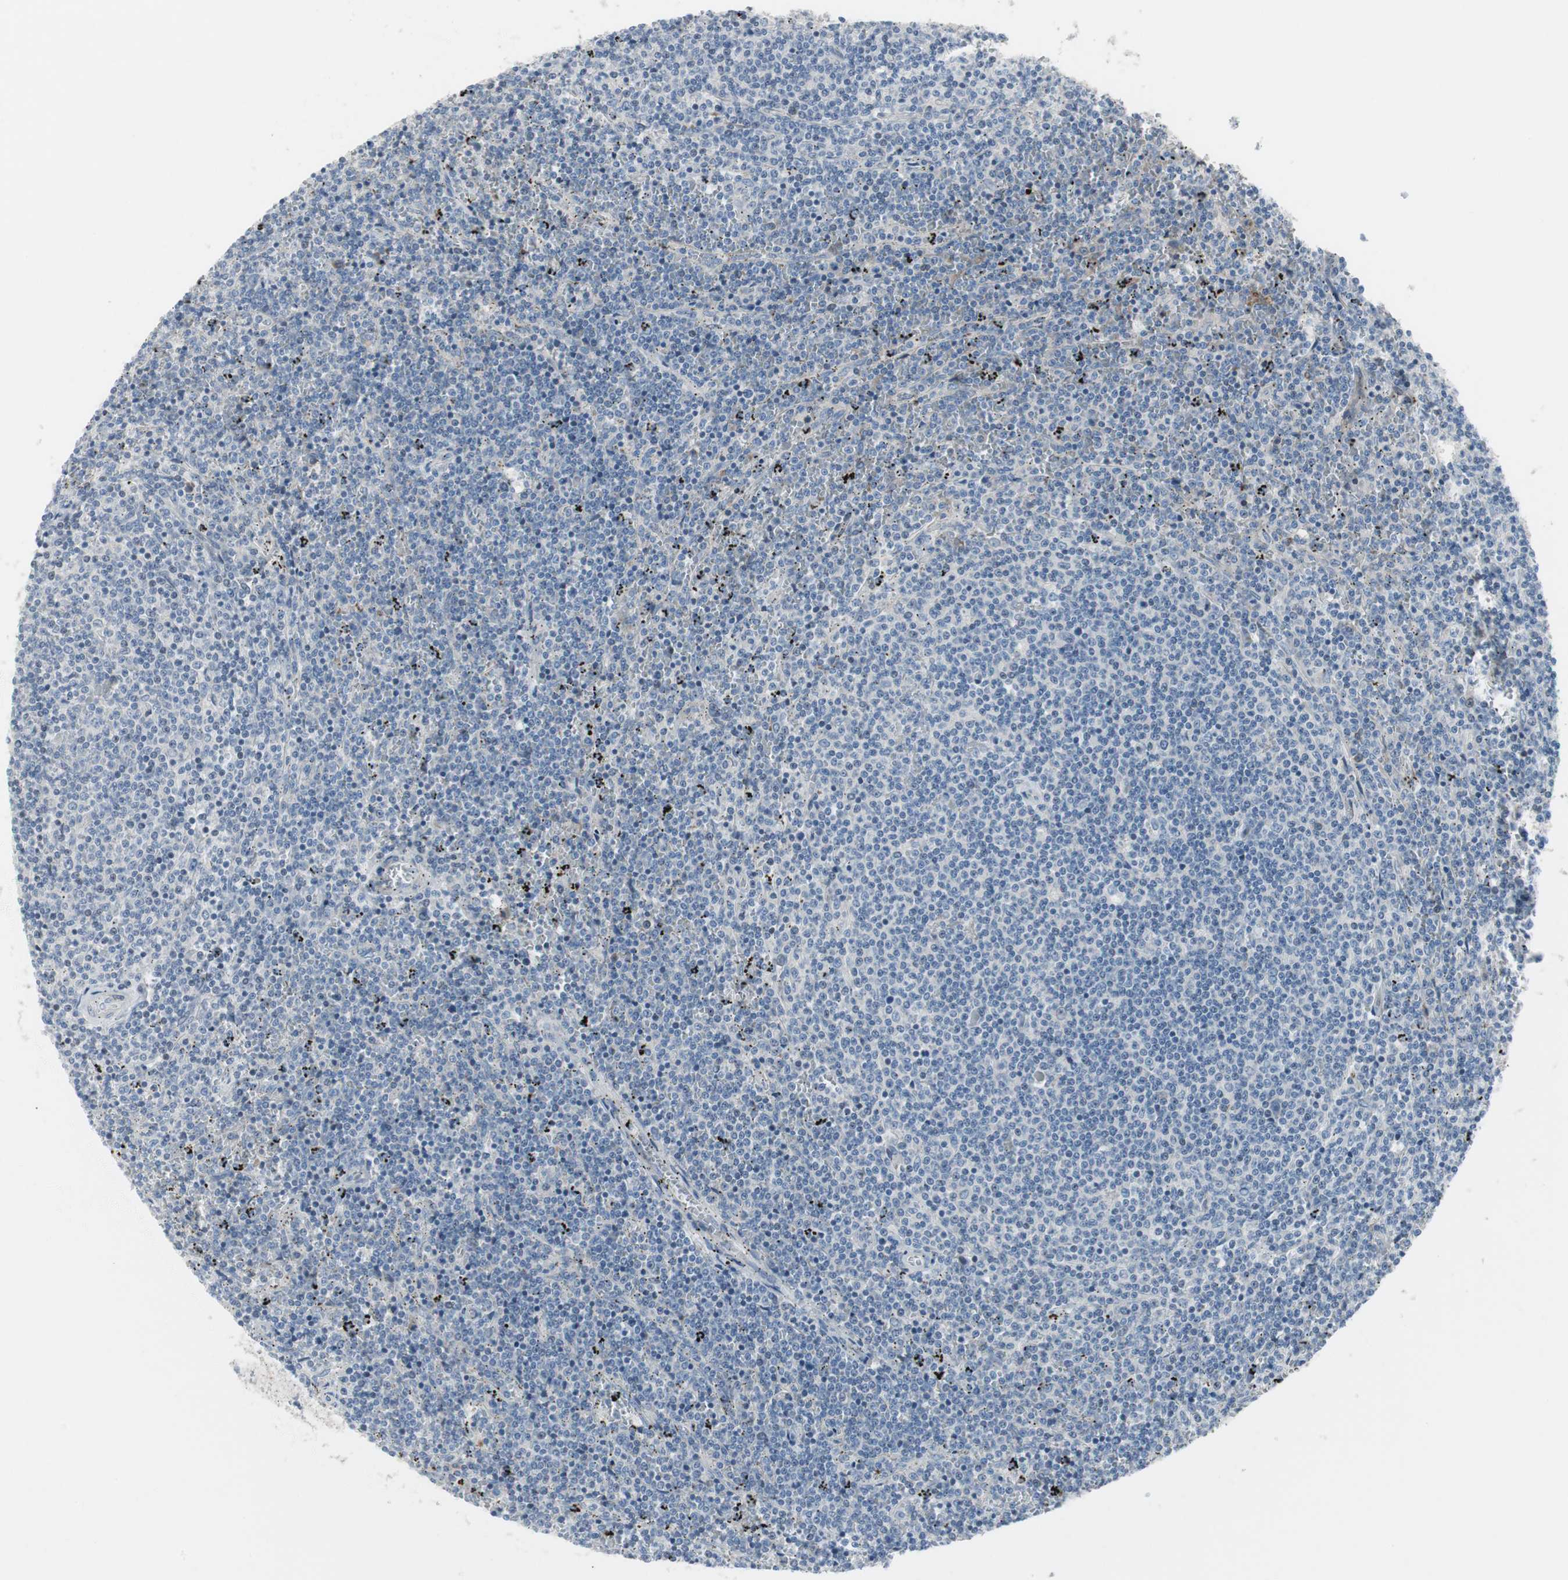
{"staining": {"intensity": "negative", "quantity": "none", "location": "none"}, "tissue": "lymphoma", "cell_type": "Tumor cells", "image_type": "cancer", "snomed": [{"axis": "morphology", "description": "Malignant lymphoma, non-Hodgkin's type, Low grade"}, {"axis": "topography", "description": "Spleen"}], "caption": "DAB immunohistochemical staining of malignant lymphoma, non-Hodgkin's type (low-grade) shows no significant expression in tumor cells.", "gene": "PIGR", "patient": {"sex": "female", "age": 50}}